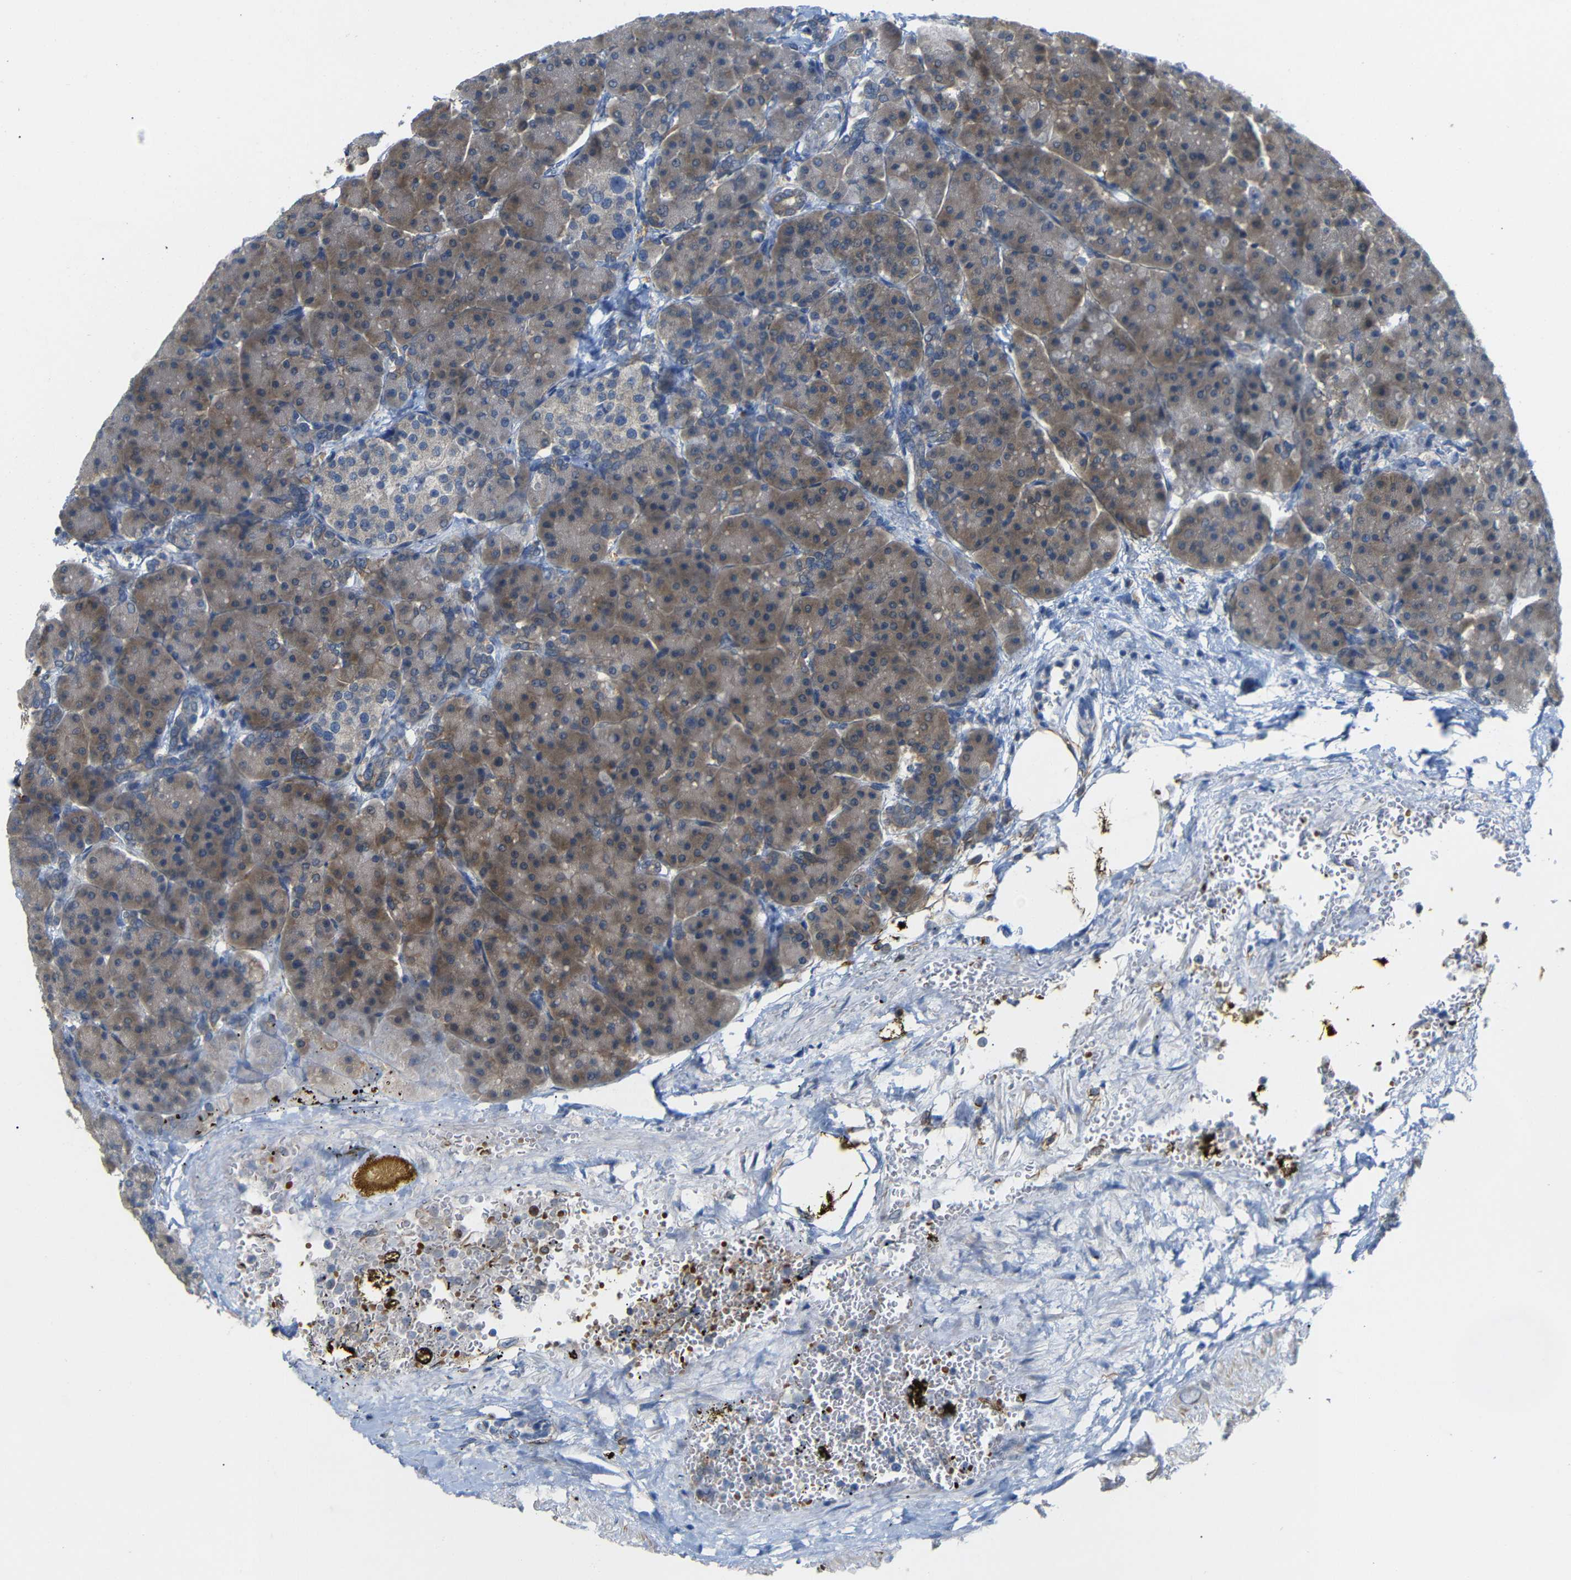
{"staining": {"intensity": "moderate", "quantity": ">75%", "location": "cytoplasmic/membranous"}, "tissue": "pancreas", "cell_type": "Exocrine glandular cells", "image_type": "normal", "snomed": [{"axis": "morphology", "description": "Normal tissue, NOS"}, {"axis": "topography", "description": "Pancreas"}], "caption": "Moderate cytoplasmic/membranous staining is seen in about >75% of exocrine glandular cells in unremarkable pancreas. The staining was performed using DAB (3,3'-diaminobenzidine), with brown indicating positive protein expression. Nuclei are stained blue with hematoxylin.", "gene": "TBC1D32", "patient": {"sex": "female", "age": 70}}